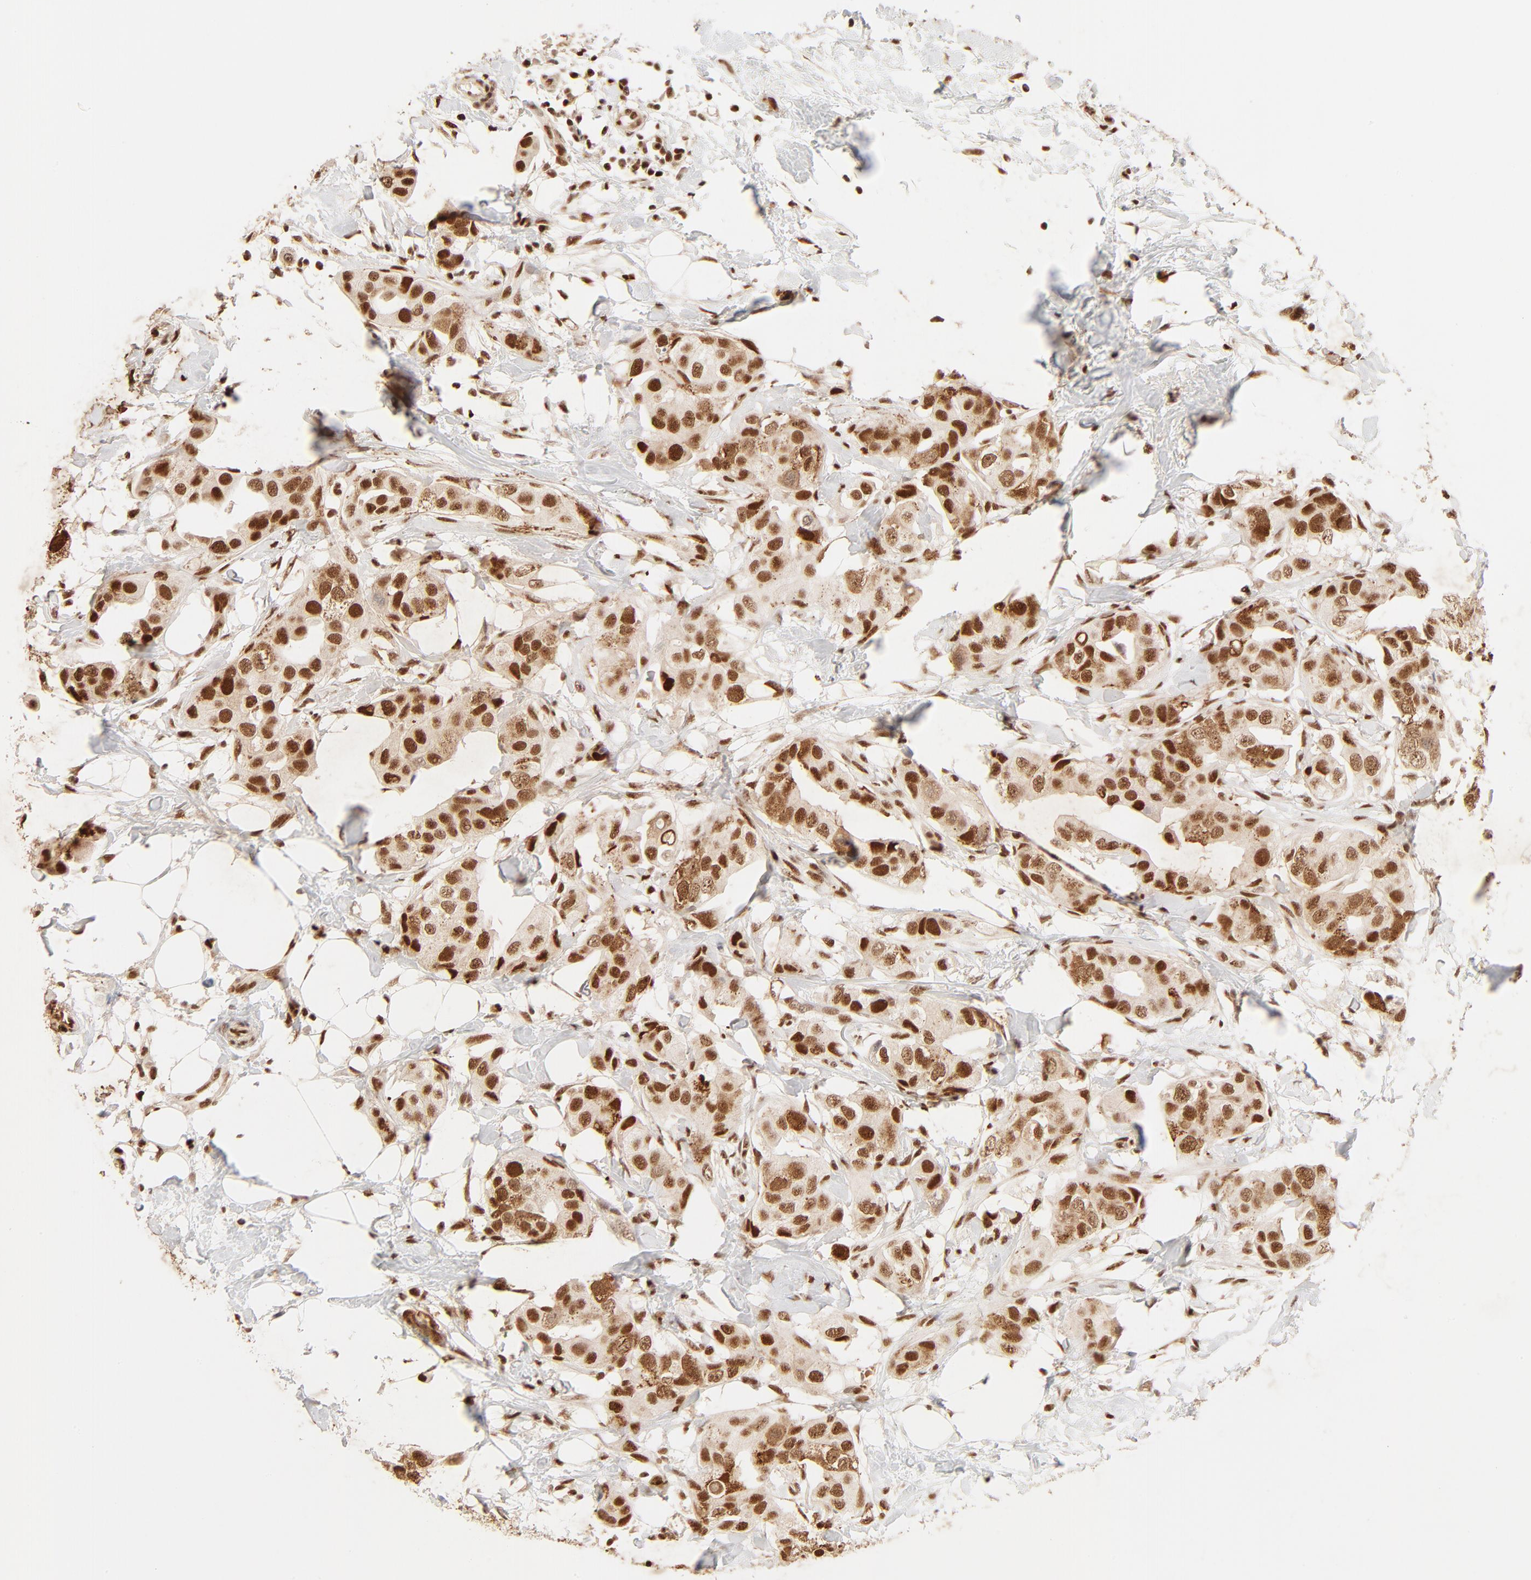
{"staining": {"intensity": "strong", "quantity": ">75%", "location": "cytoplasmic/membranous,nuclear"}, "tissue": "breast cancer", "cell_type": "Tumor cells", "image_type": "cancer", "snomed": [{"axis": "morphology", "description": "Duct carcinoma"}, {"axis": "topography", "description": "Breast"}], "caption": "Protein staining of breast cancer (intraductal carcinoma) tissue demonstrates strong cytoplasmic/membranous and nuclear staining in about >75% of tumor cells.", "gene": "FAM50A", "patient": {"sex": "female", "age": 40}}